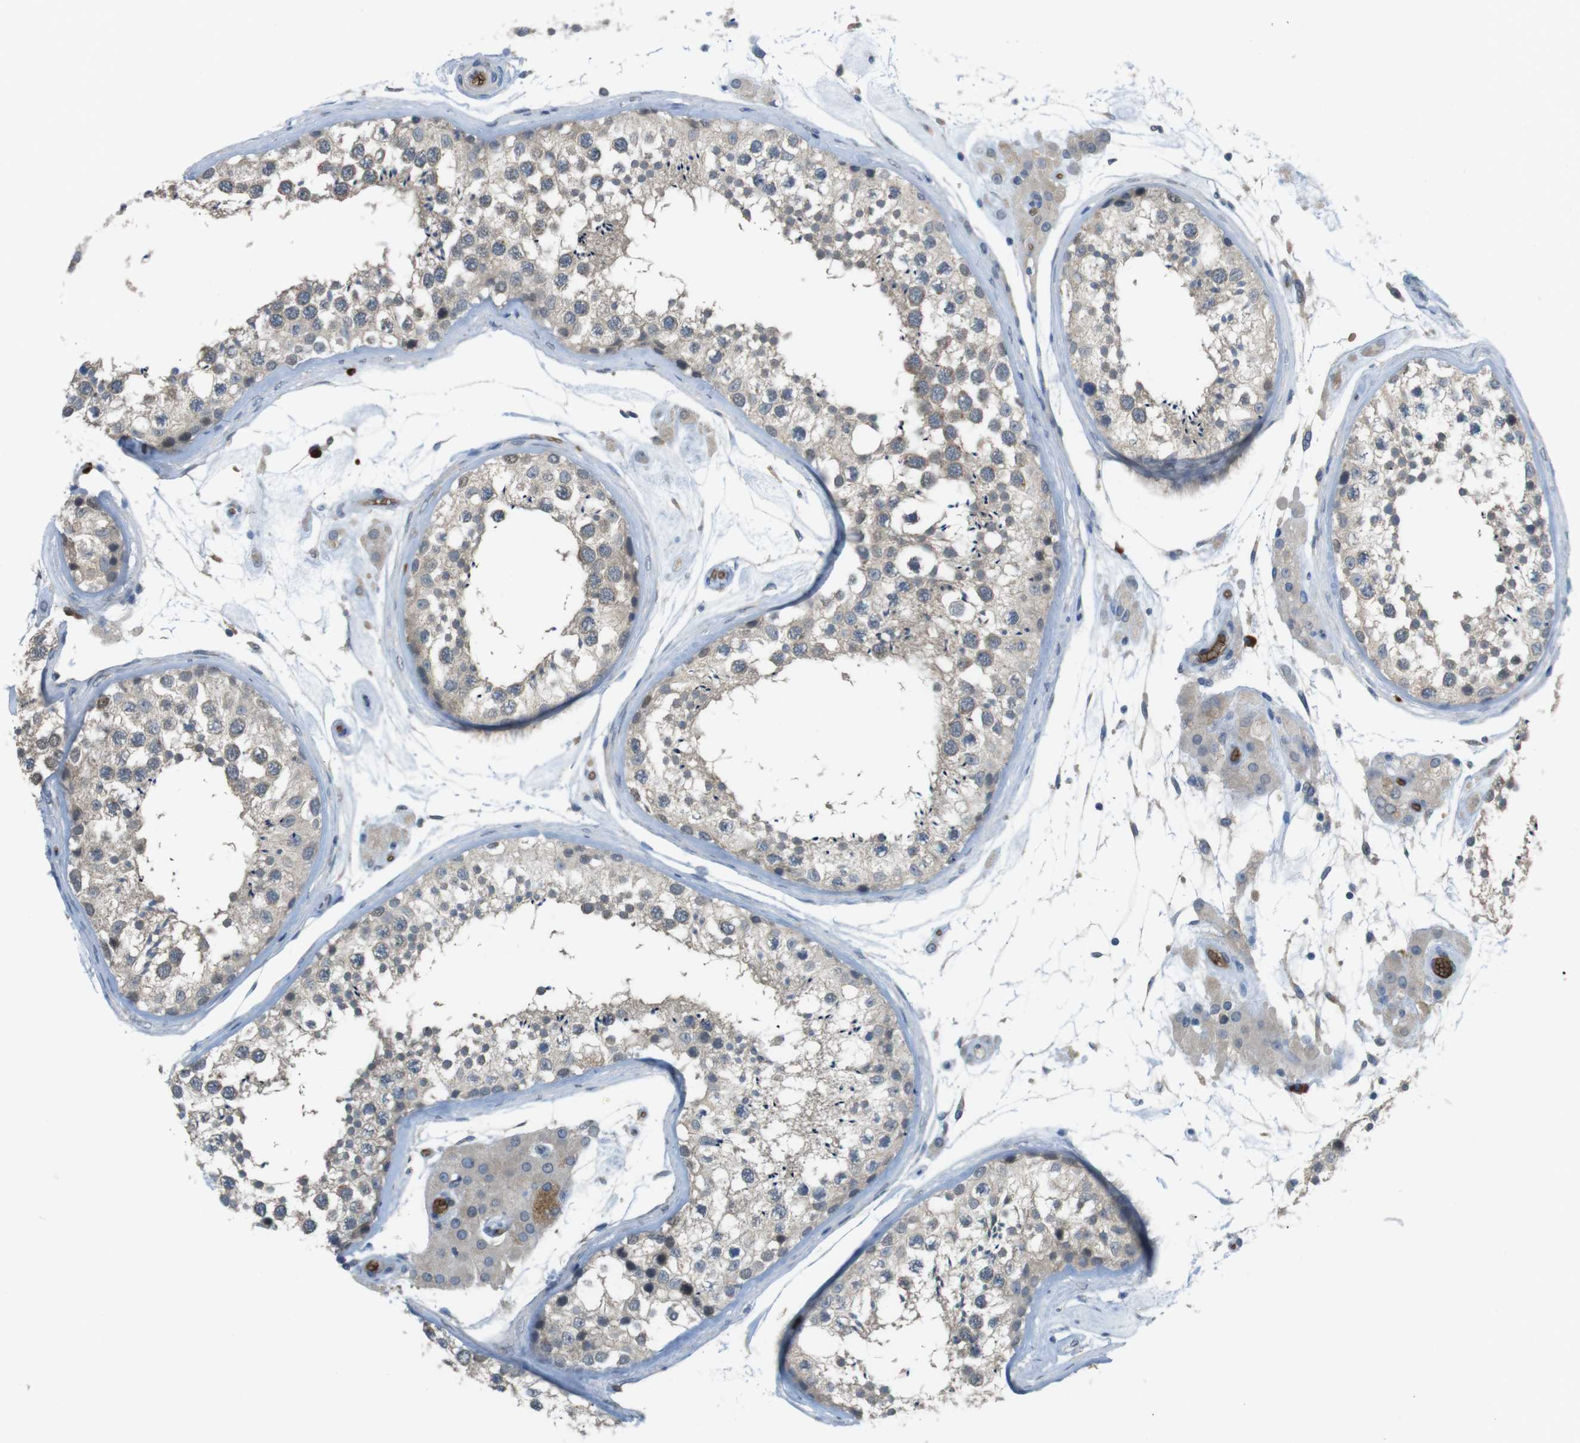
{"staining": {"intensity": "weak", "quantity": "25%-75%", "location": "cytoplasmic/membranous"}, "tissue": "testis", "cell_type": "Cells in seminiferous ducts", "image_type": "normal", "snomed": [{"axis": "morphology", "description": "Normal tissue, NOS"}, {"axis": "topography", "description": "Testis"}], "caption": "Human testis stained with a brown dye exhibits weak cytoplasmic/membranous positive staining in approximately 25%-75% of cells in seminiferous ducts.", "gene": "GYPA", "patient": {"sex": "male", "age": 46}}